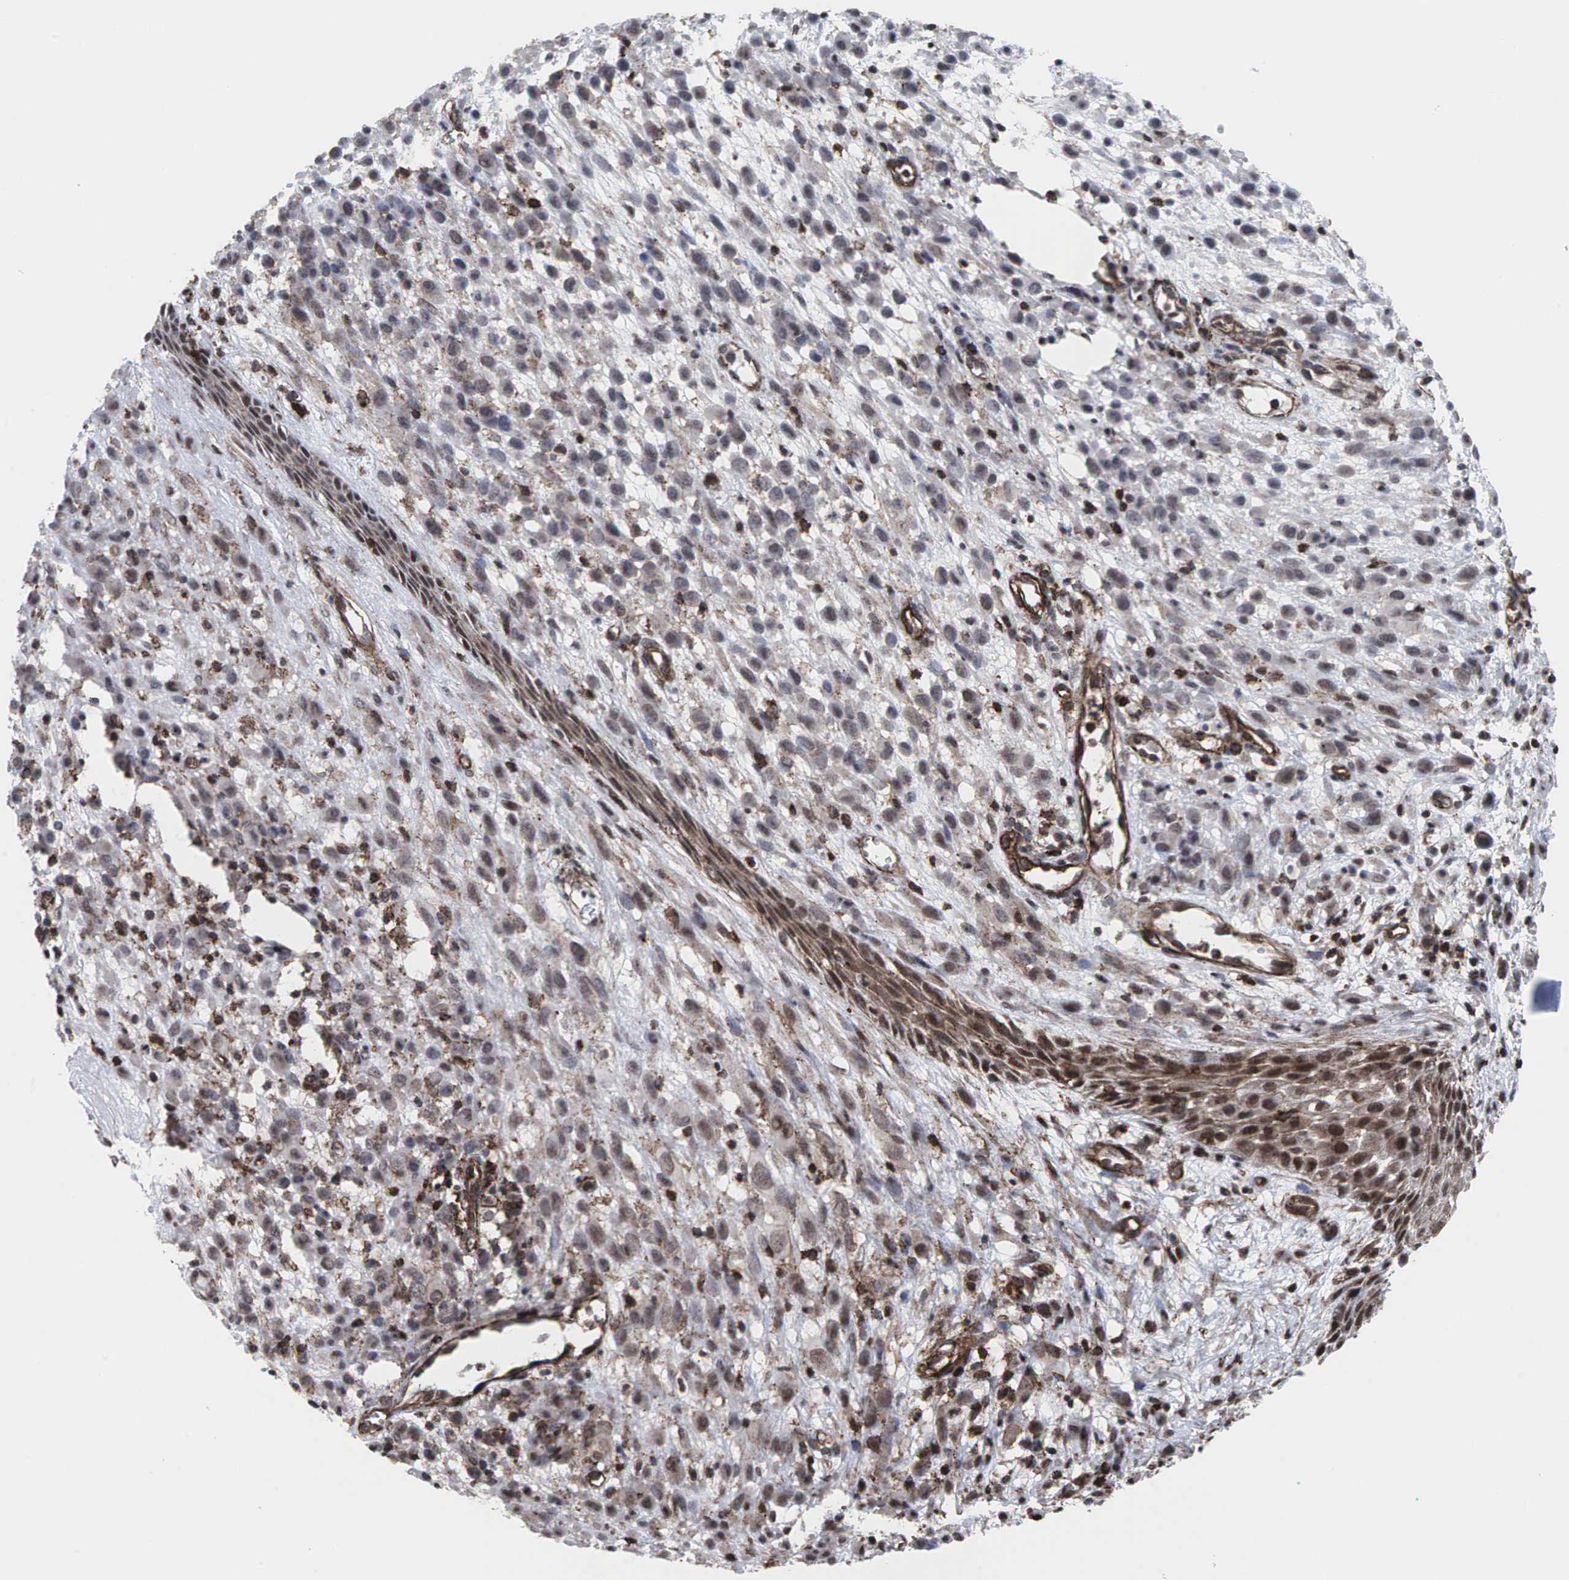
{"staining": {"intensity": "weak", "quantity": ">75%", "location": "cytoplasmic/membranous"}, "tissue": "melanoma", "cell_type": "Tumor cells", "image_type": "cancer", "snomed": [{"axis": "morphology", "description": "Malignant melanoma, NOS"}, {"axis": "topography", "description": "Skin"}], "caption": "This is an image of immunohistochemistry staining of melanoma, which shows weak staining in the cytoplasmic/membranous of tumor cells.", "gene": "GPRASP1", "patient": {"sex": "male", "age": 51}}